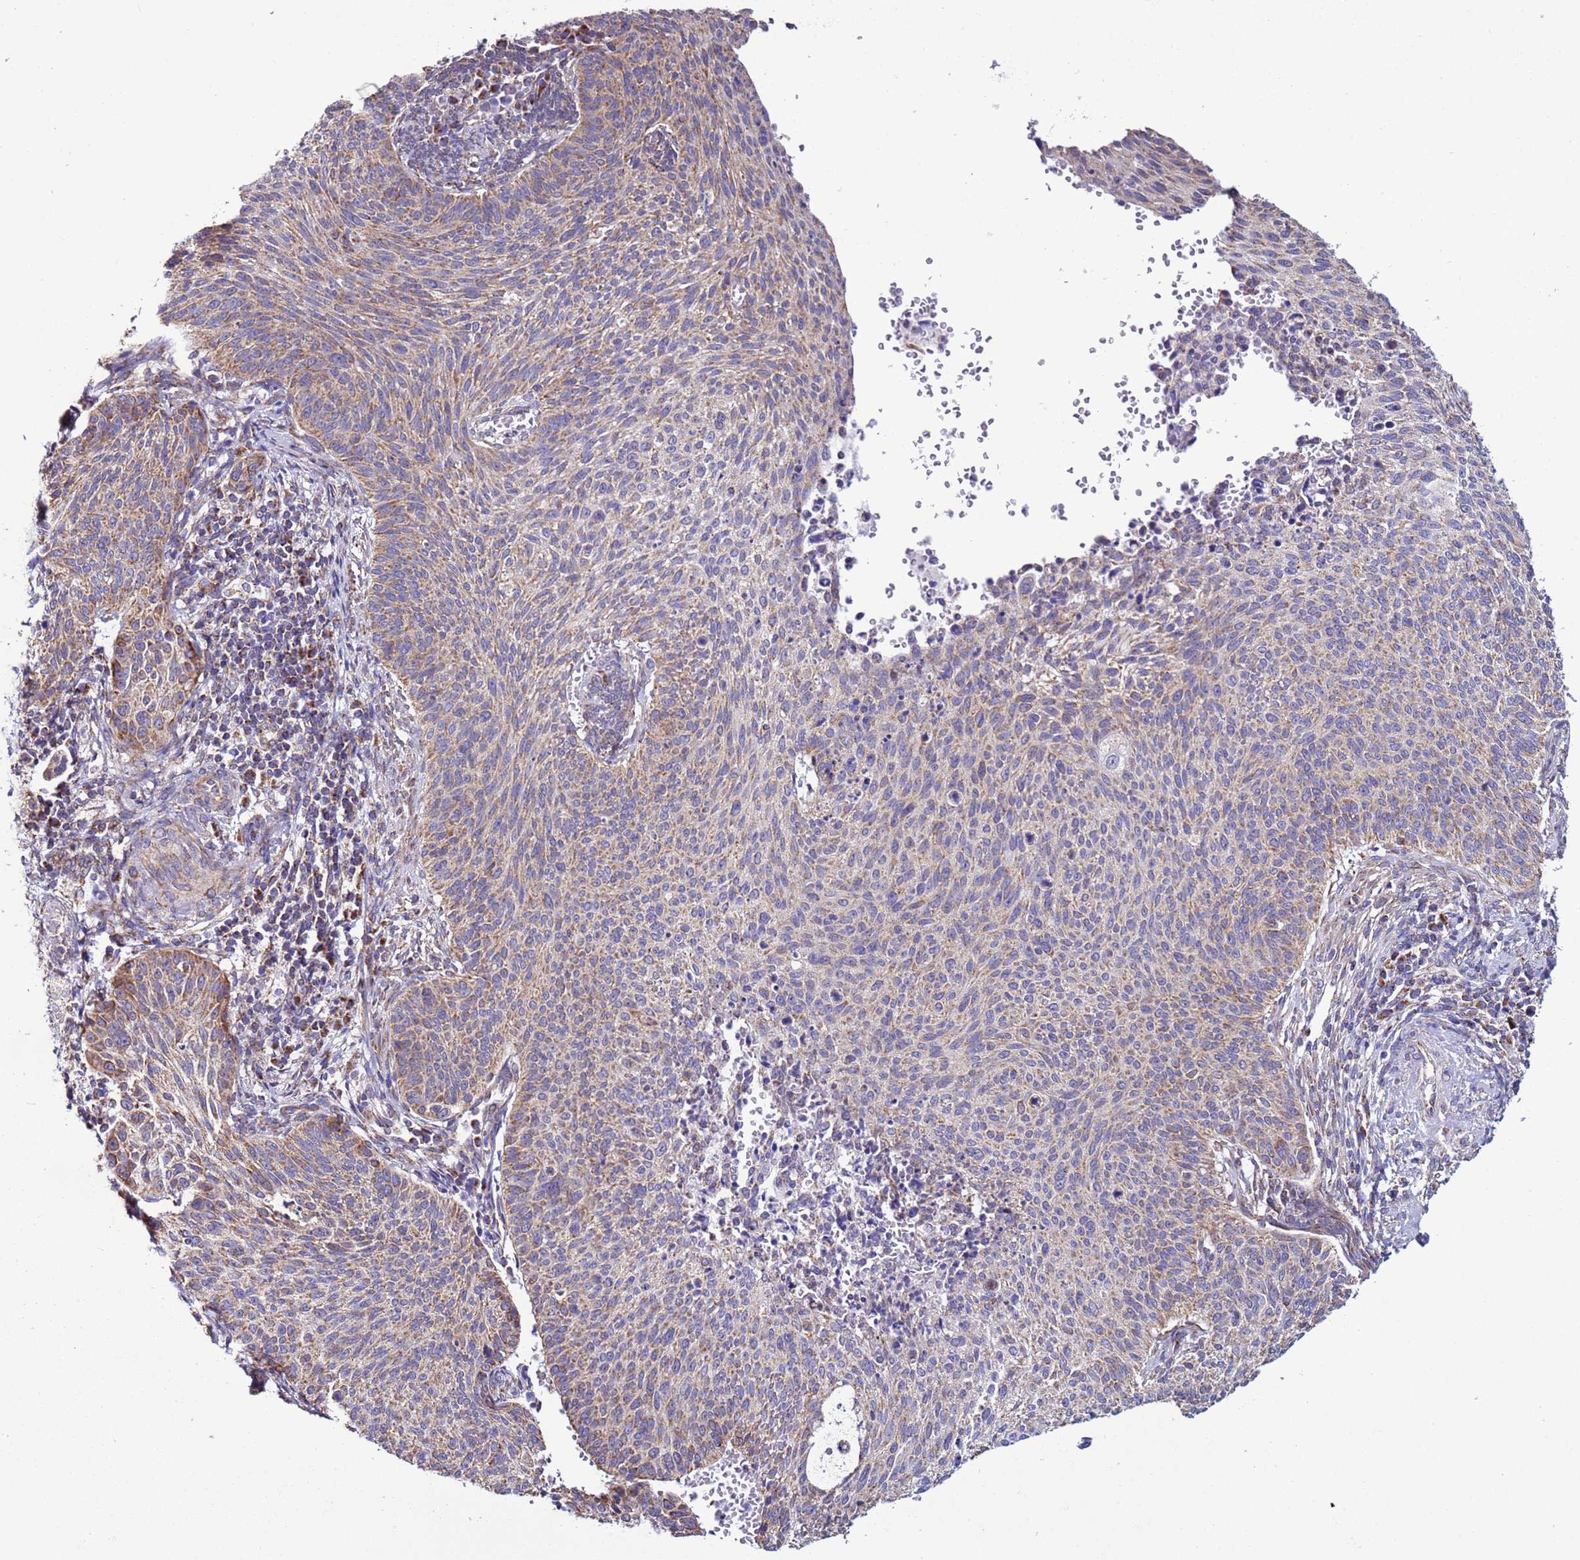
{"staining": {"intensity": "weak", "quantity": "25%-75%", "location": "cytoplasmic/membranous"}, "tissue": "cervical cancer", "cell_type": "Tumor cells", "image_type": "cancer", "snomed": [{"axis": "morphology", "description": "Squamous cell carcinoma, NOS"}, {"axis": "topography", "description": "Cervix"}], "caption": "A photomicrograph showing weak cytoplasmic/membranous positivity in approximately 25%-75% of tumor cells in cervical cancer (squamous cell carcinoma), as visualized by brown immunohistochemical staining.", "gene": "AHI1", "patient": {"sex": "female", "age": 70}}